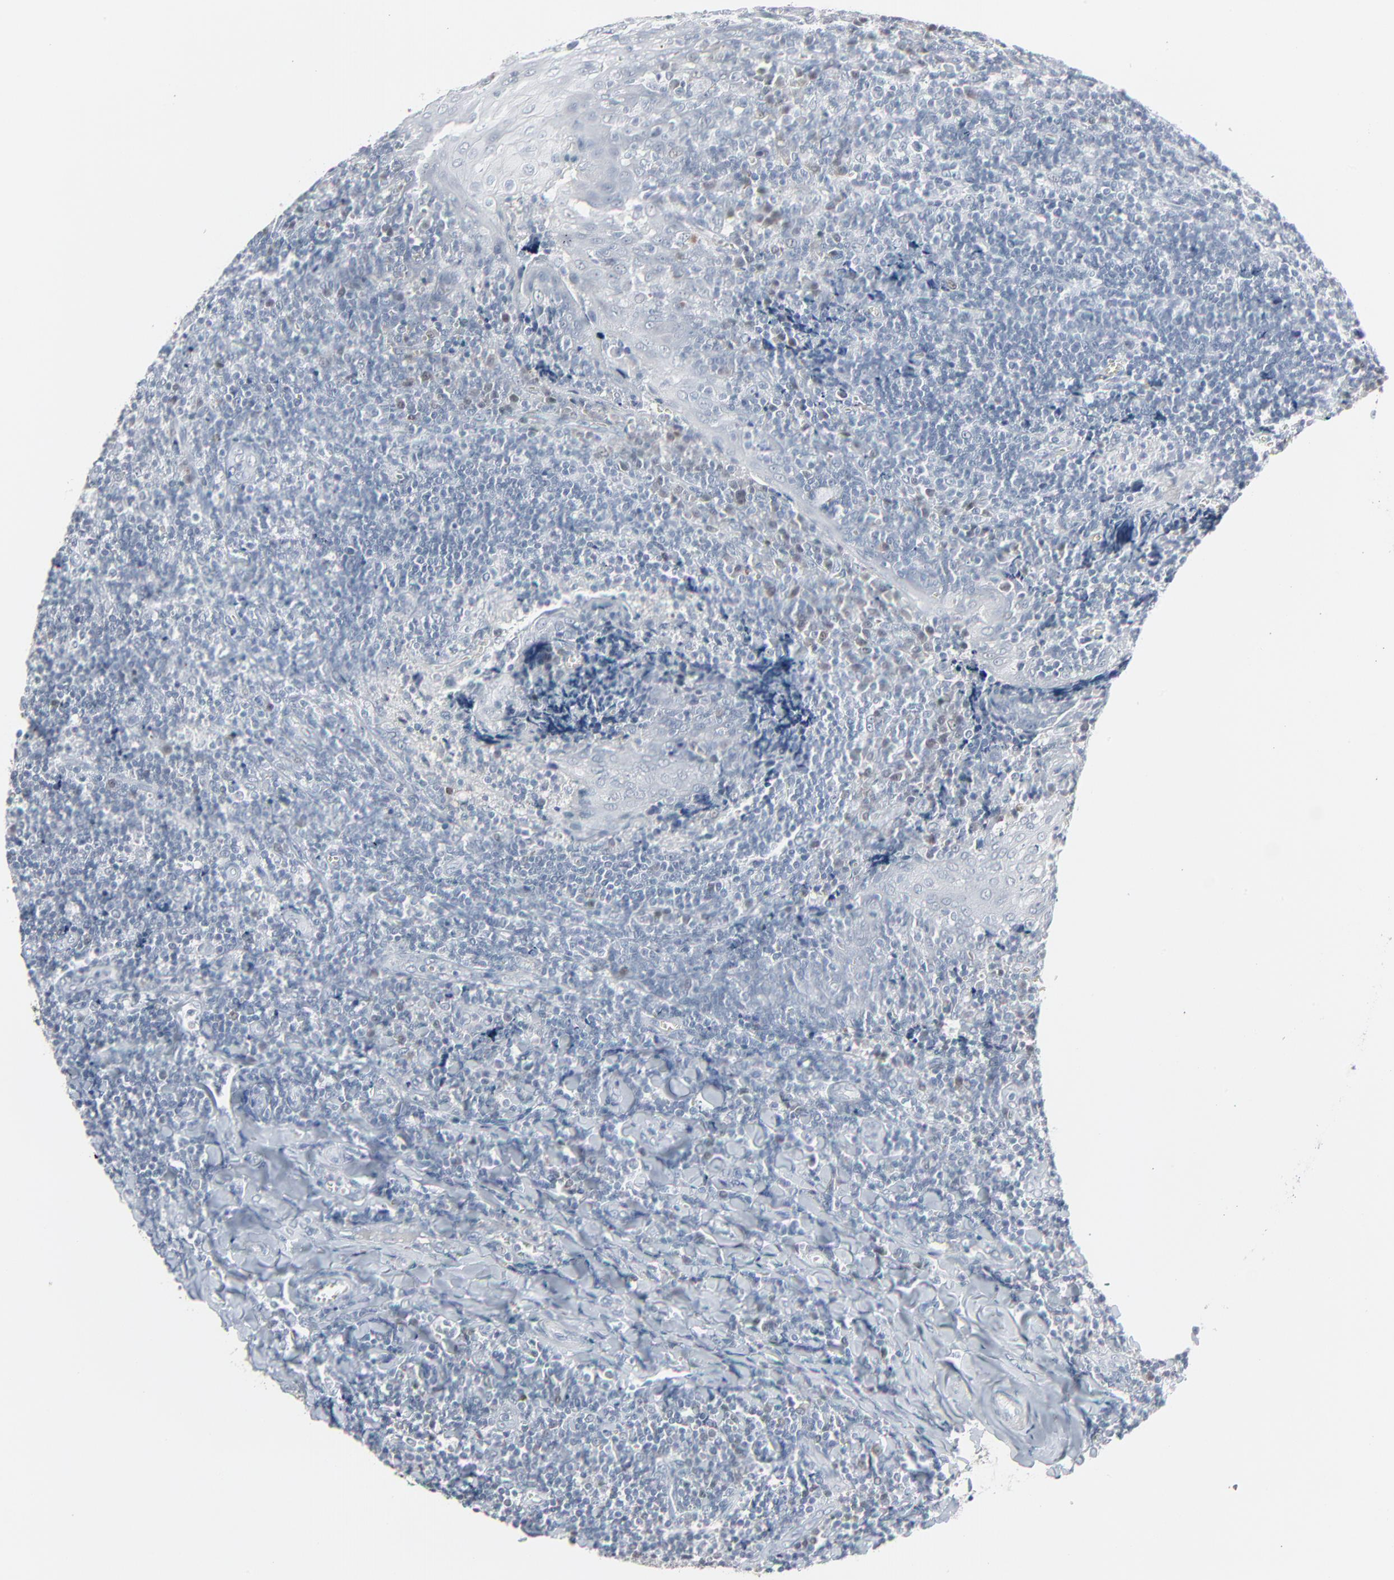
{"staining": {"intensity": "moderate", "quantity": "<25%", "location": "nuclear"}, "tissue": "tonsil", "cell_type": "Germinal center cells", "image_type": "normal", "snomed": [{"axis": "morphology", "description": "Normal tissue, NOS"}, {"axis": "topography", "description": "Tonsil"}], "caption": "Germinal center cells exhibit low levels of moderate nuclear staining in approximately <25% of cells in normal human tonsil.", "gene": "SAGE1", "patient": {"sex": "male", "age": 20}}